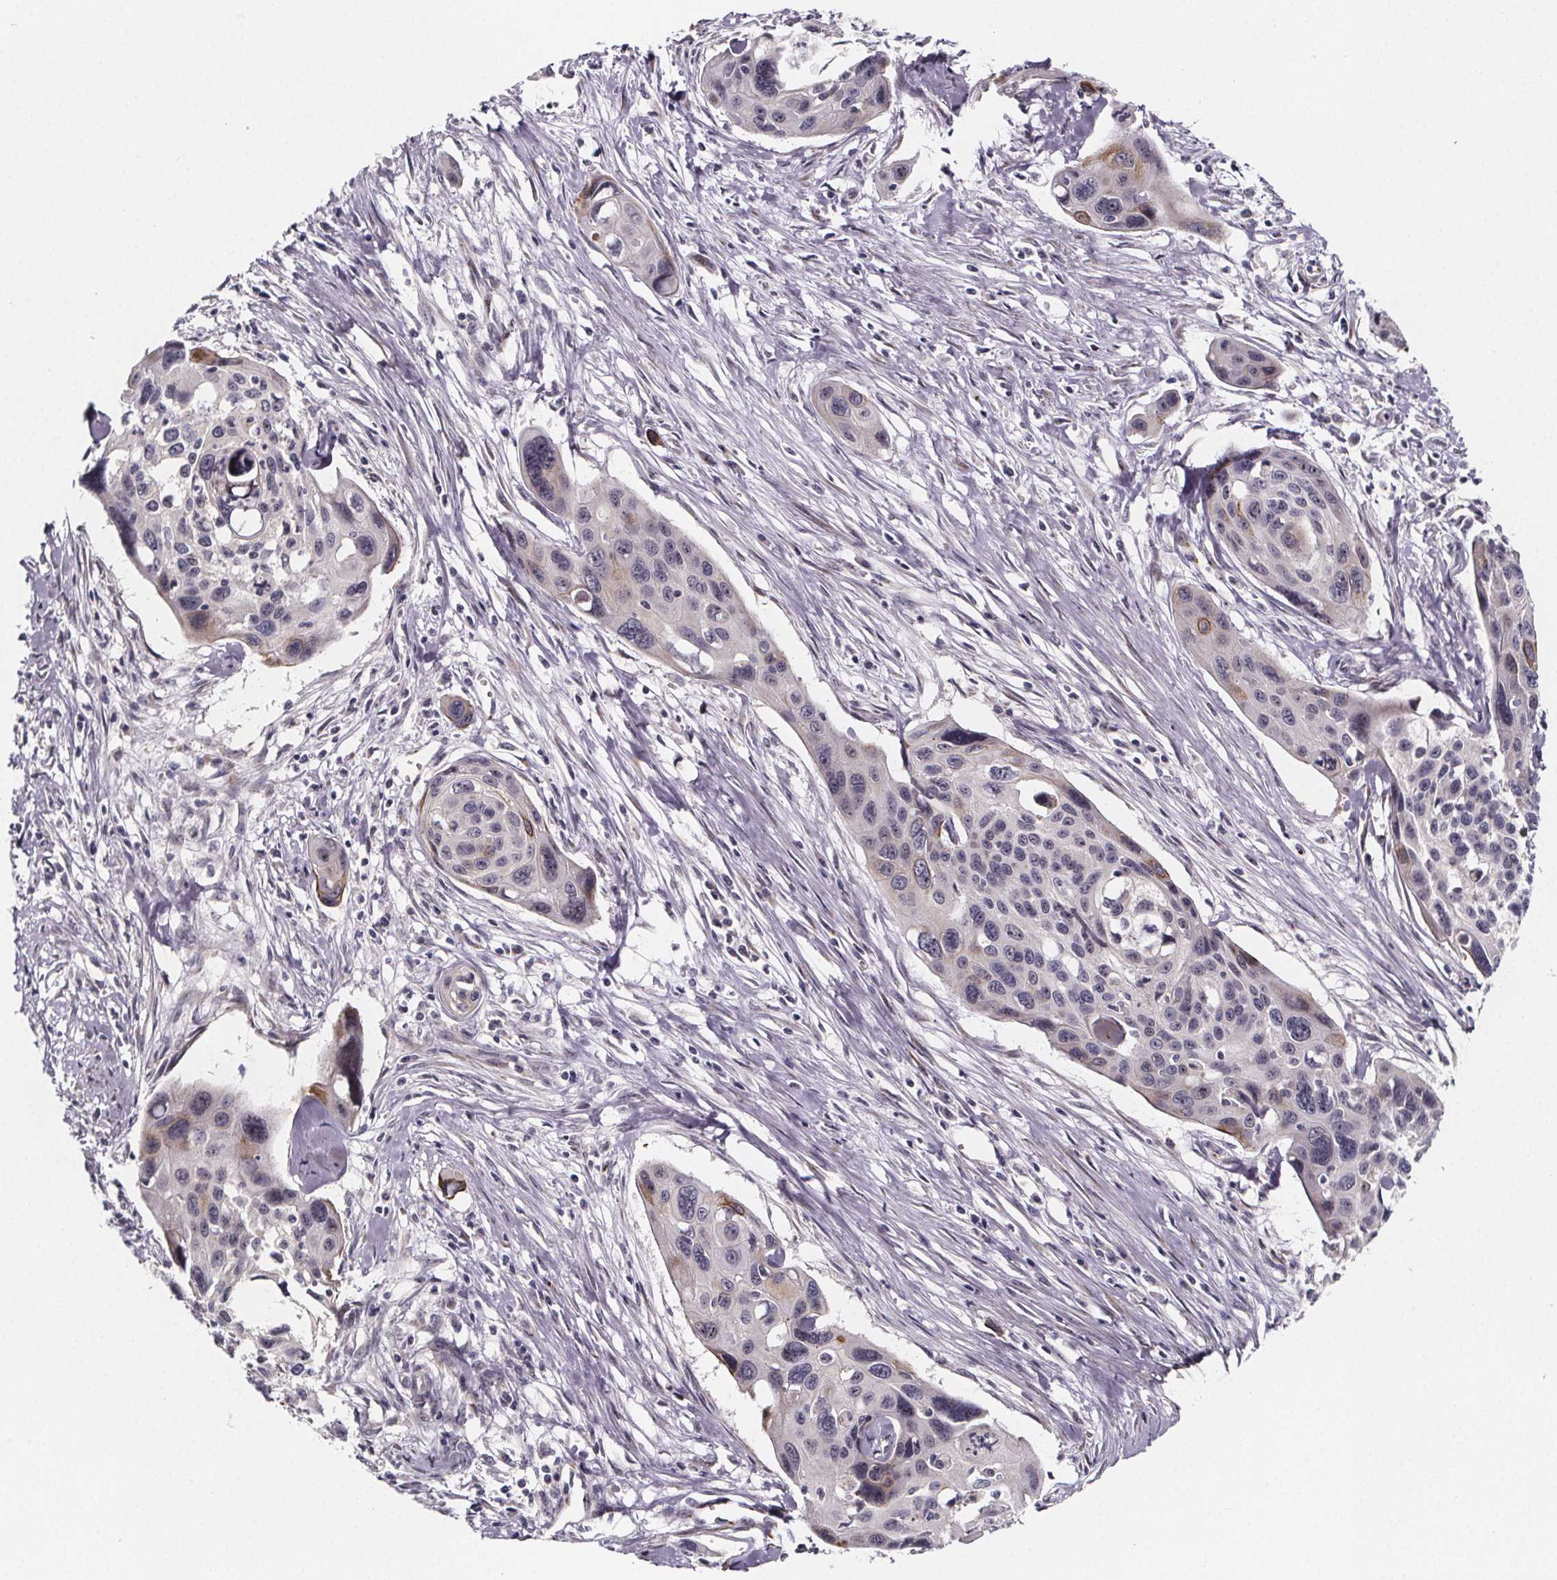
{"staining": {"intensity": "moderate", "quantity": "<25%", "location": "cytoplasmic/membranous"}, "tissue": "cervical cancer", "cell_type": "Tumor cells", "image_type": "cancer", "snomed": [{"axis": "morphology", "description": "Squamous cell carcinoma, NOS"}, {"axis": "topography", "description": "Cervix"}], "caption": "A micrograph showing moderate cytoplasmic/membranous staining in approximately <25% of tumor cells in squamous cell carcinoma (cervical), as visualized by brown immunohistochemical staining.", "gene": "NDST1", "patient": {"sex": "female", "age": 31}}